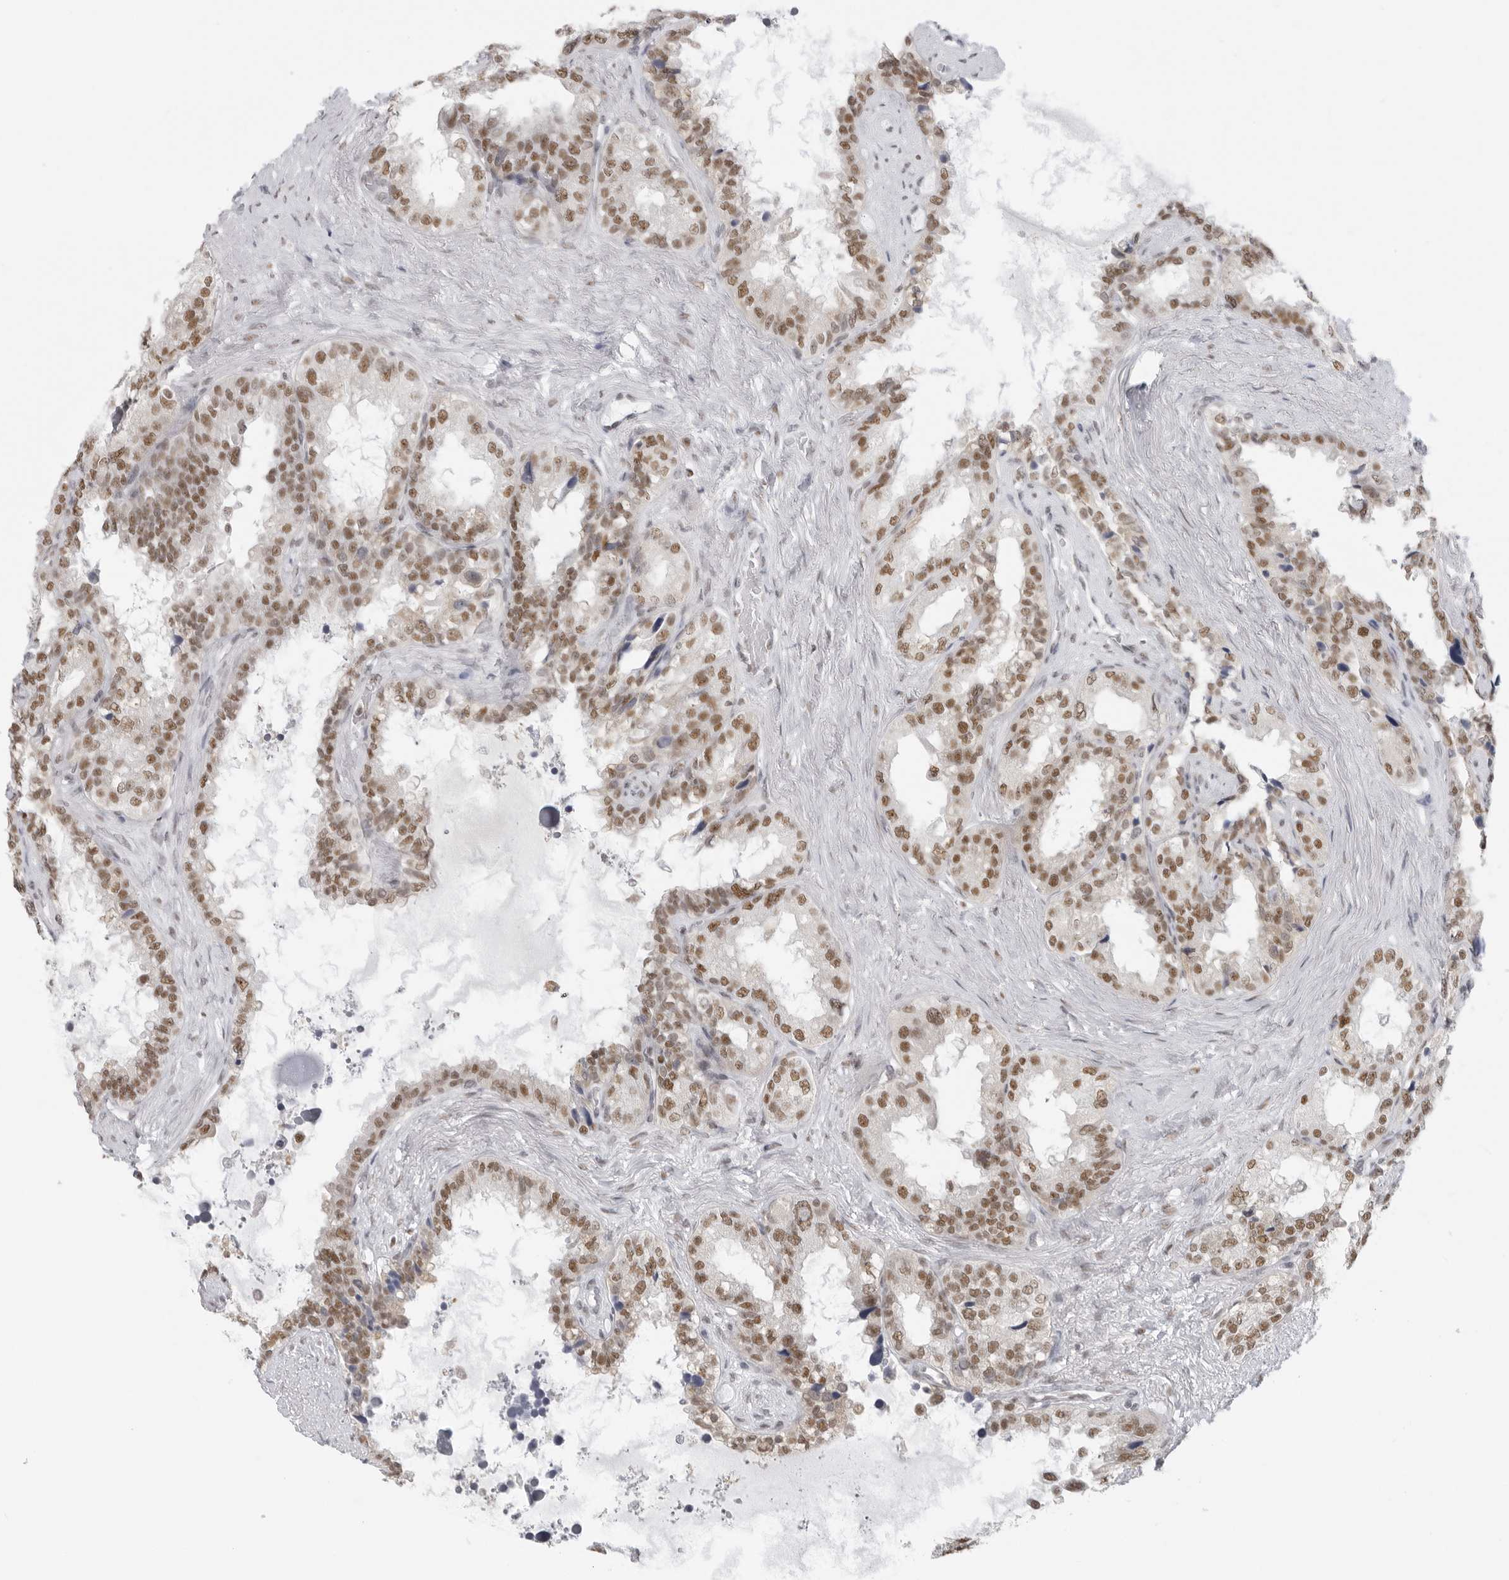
{"staining": {"intensity": "moderate", "quantity": ">75%", "location": "nuclear"}, "tissue": "seminal vesicle", "cell_type": "Glandular cells", "image_type": "normal", "snomed": [{"axis": "morphology", "description": "Normal tissue, NOS"}, {"axis": "topography", "description": "Seminal veicle"}], "caption": "Protein expression analysis of benign human seminal vesicle reveals moderate nuclear expression in about >75% of glandular cells.", "gene": "RPA2", "patient": {"sex": "male", "age": 80}}